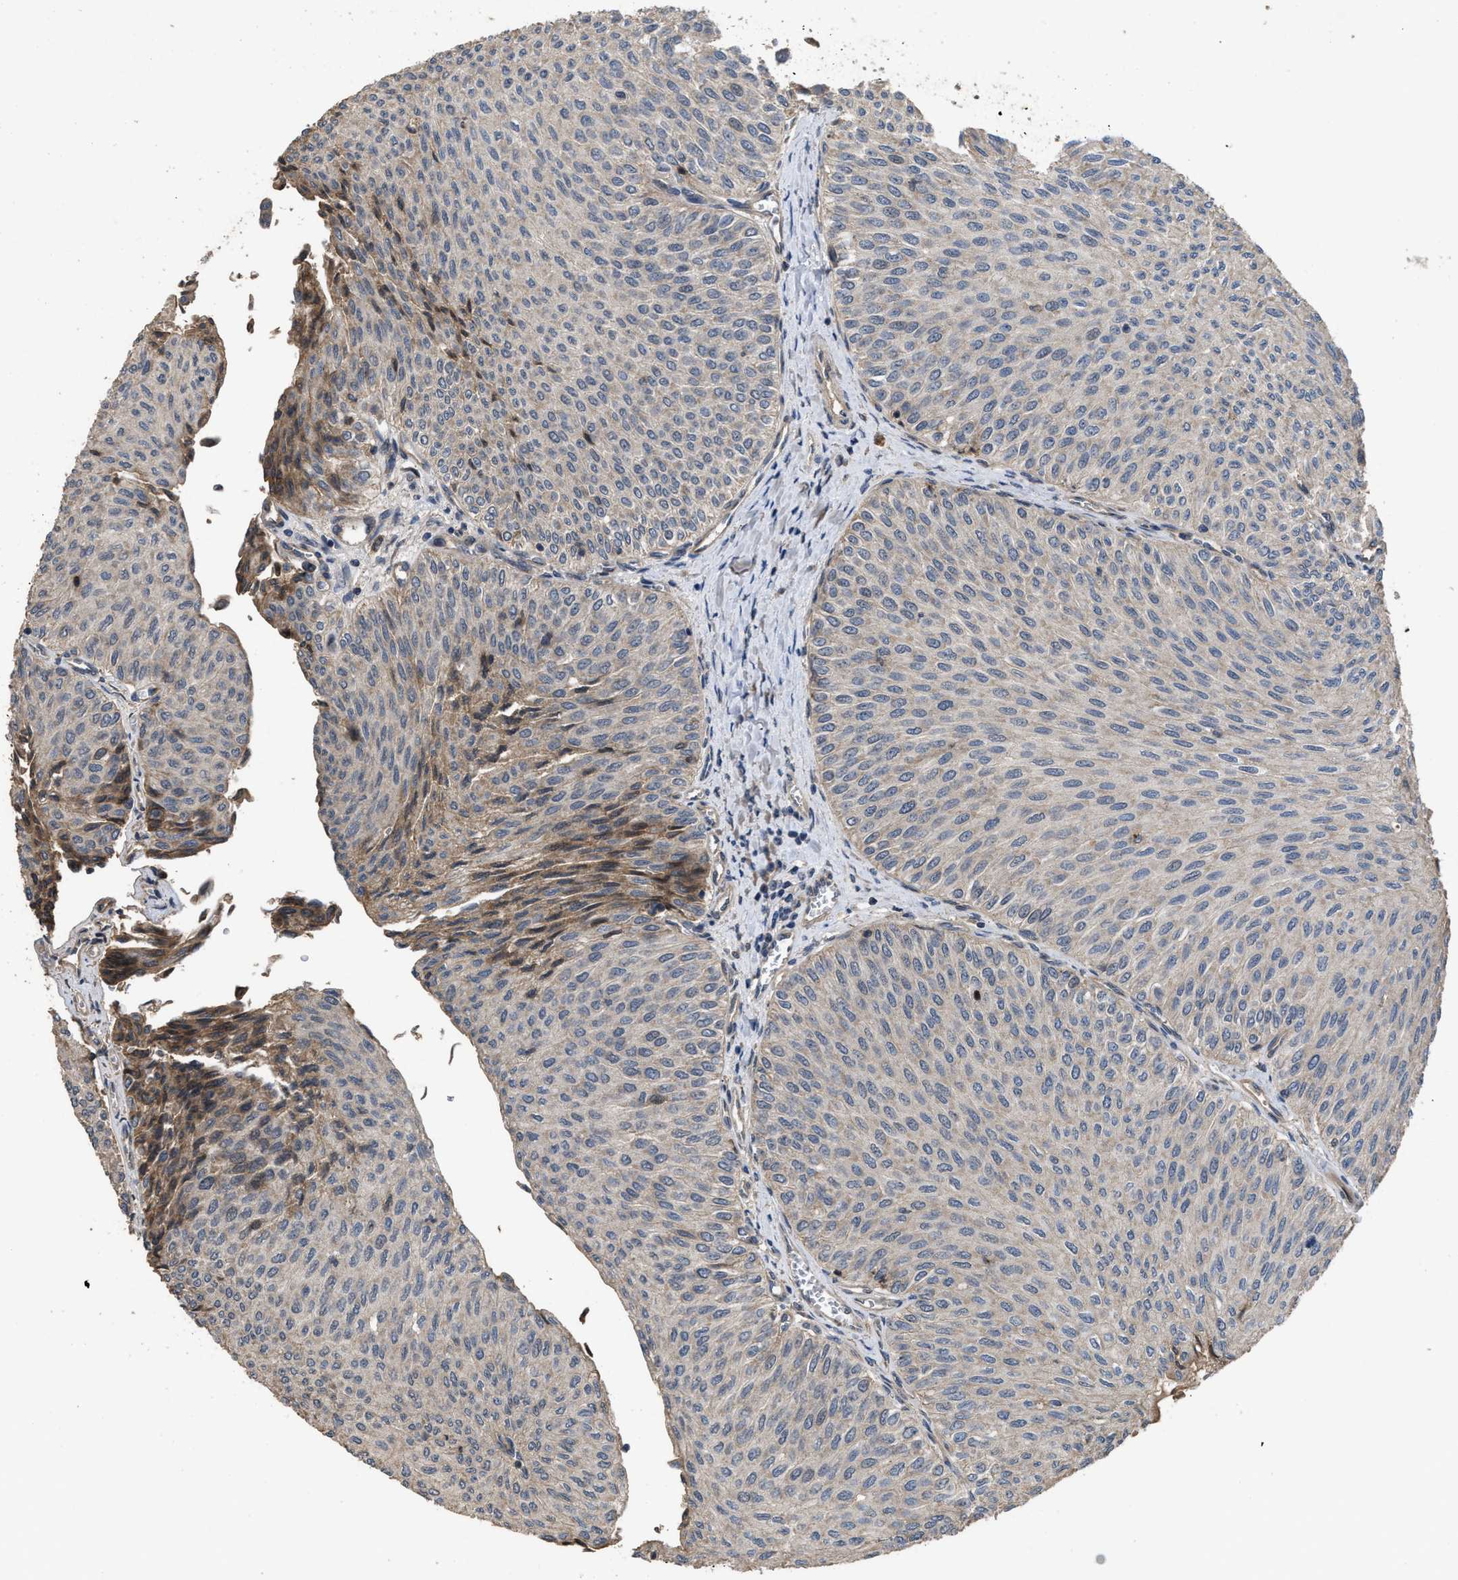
{"staining": {"intensity": "moderate", "quantity": "<25%", "location": "cytoplasmic/membranous"}, "tissue": "urothelial cancer", "cell_type": "Tumor cells", "image_type": "cancer", "snomed": [{"axis": "morphology", "description": "Urothelial carcinoma, Low grade"}, {"axis": "topography", "description": "Urinary bladder"}], "caption": "Immunohistochemical staining of human urothelial cancer reveals low levels of moderate cytoplasmic/membranous staining in approximately <25% of tumor cells. (DAB IHC with brightfield microscopy, high magnification).", "gene": "UTRN", "patient": {"sex": "male", "age": 78}}